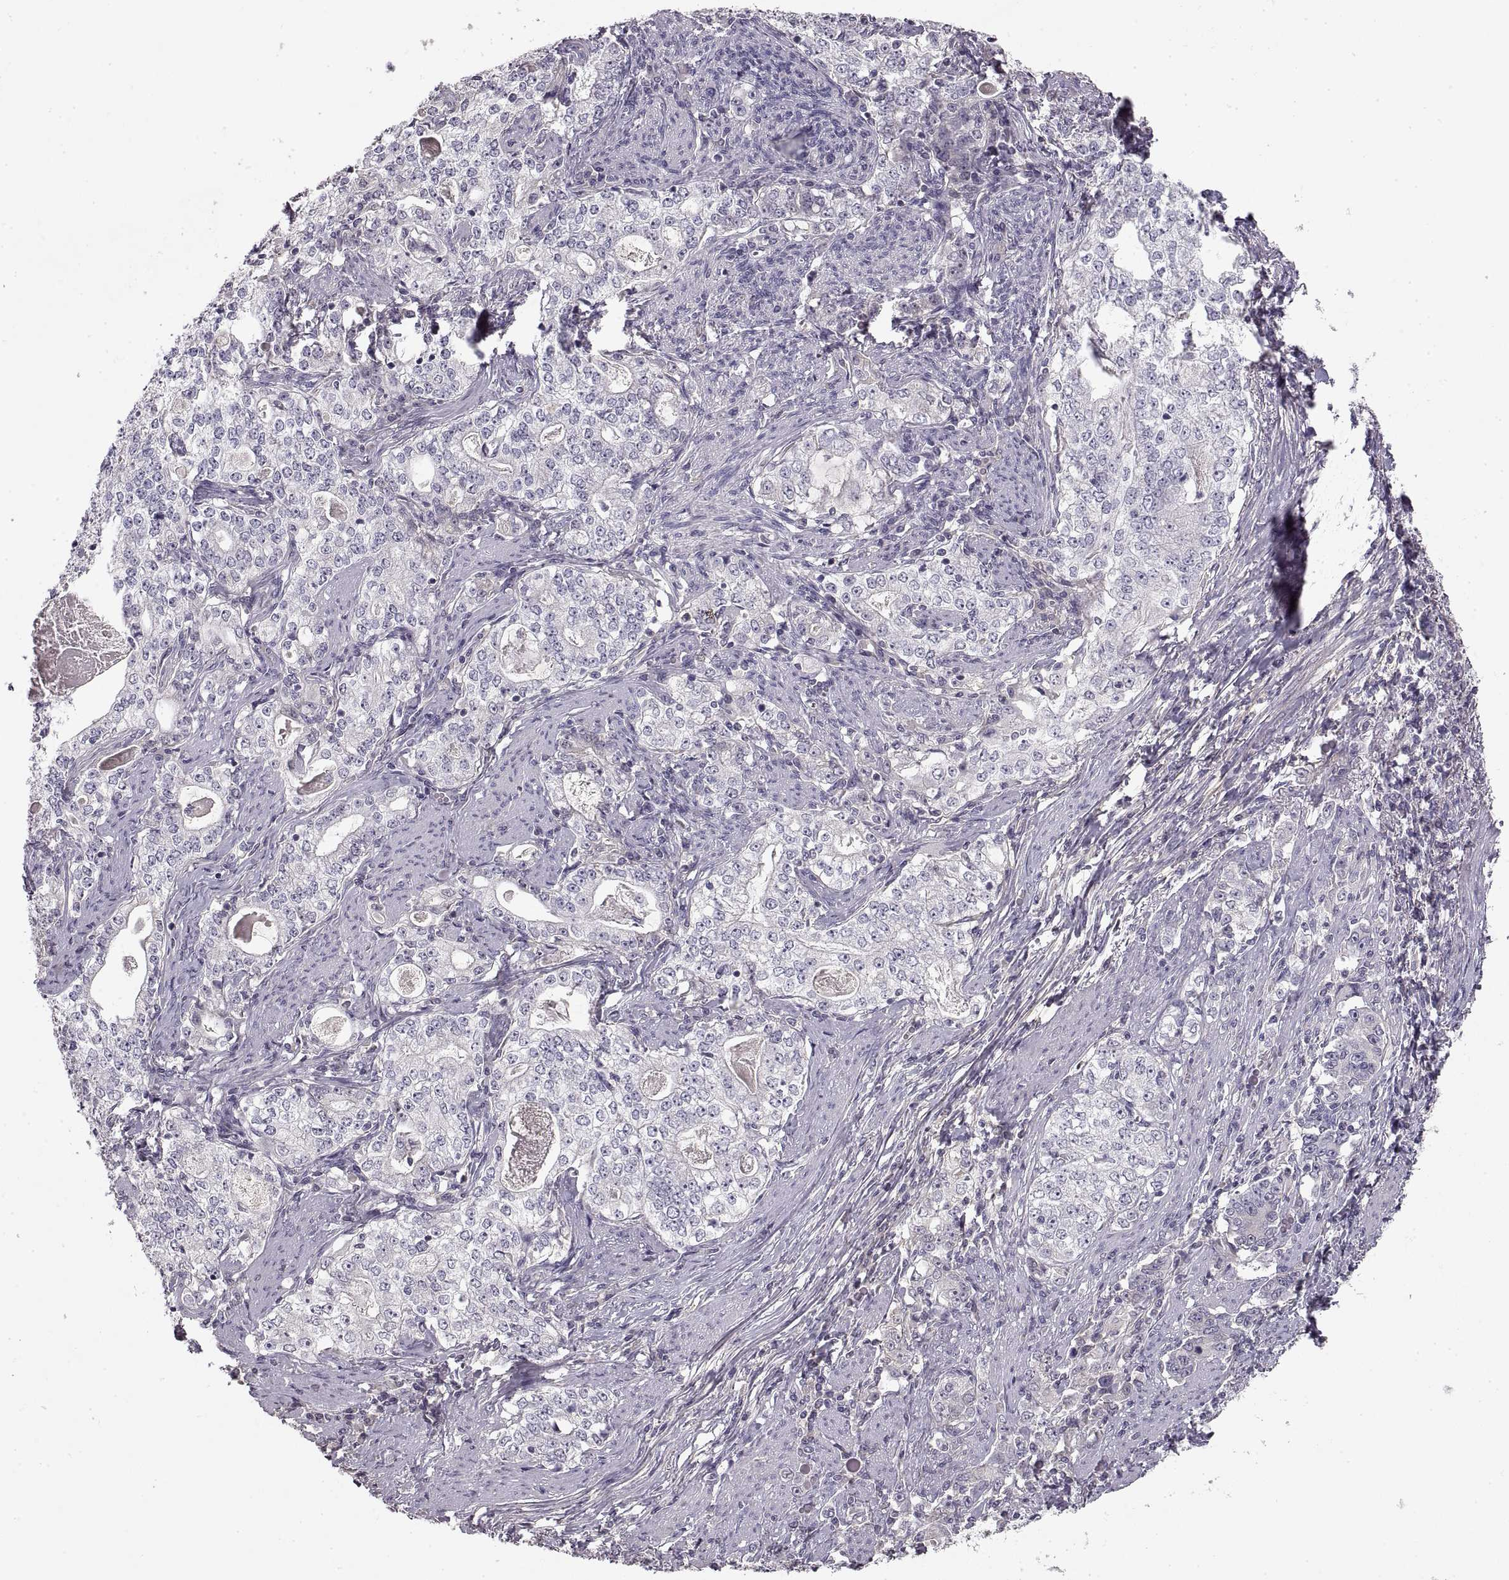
{"staining": {"intensity": "negative", "quantity": "none", "location": "none"}, "tissue": "stomach cancer", "cell_type": "Tumor cells", "image_type": "cancer", "snomed": [{"axis": "morphology", "description": "Adenocarcinoma, NOS"}, {"axis": "topography", "description": "Stomach, lower"}], "caption": "An image of human stomach cancer (adenocarcinoma) is negative for staining in tumor cells.", "gene": "ADAM11", "patient": {"sex": "female", "age": 72}}